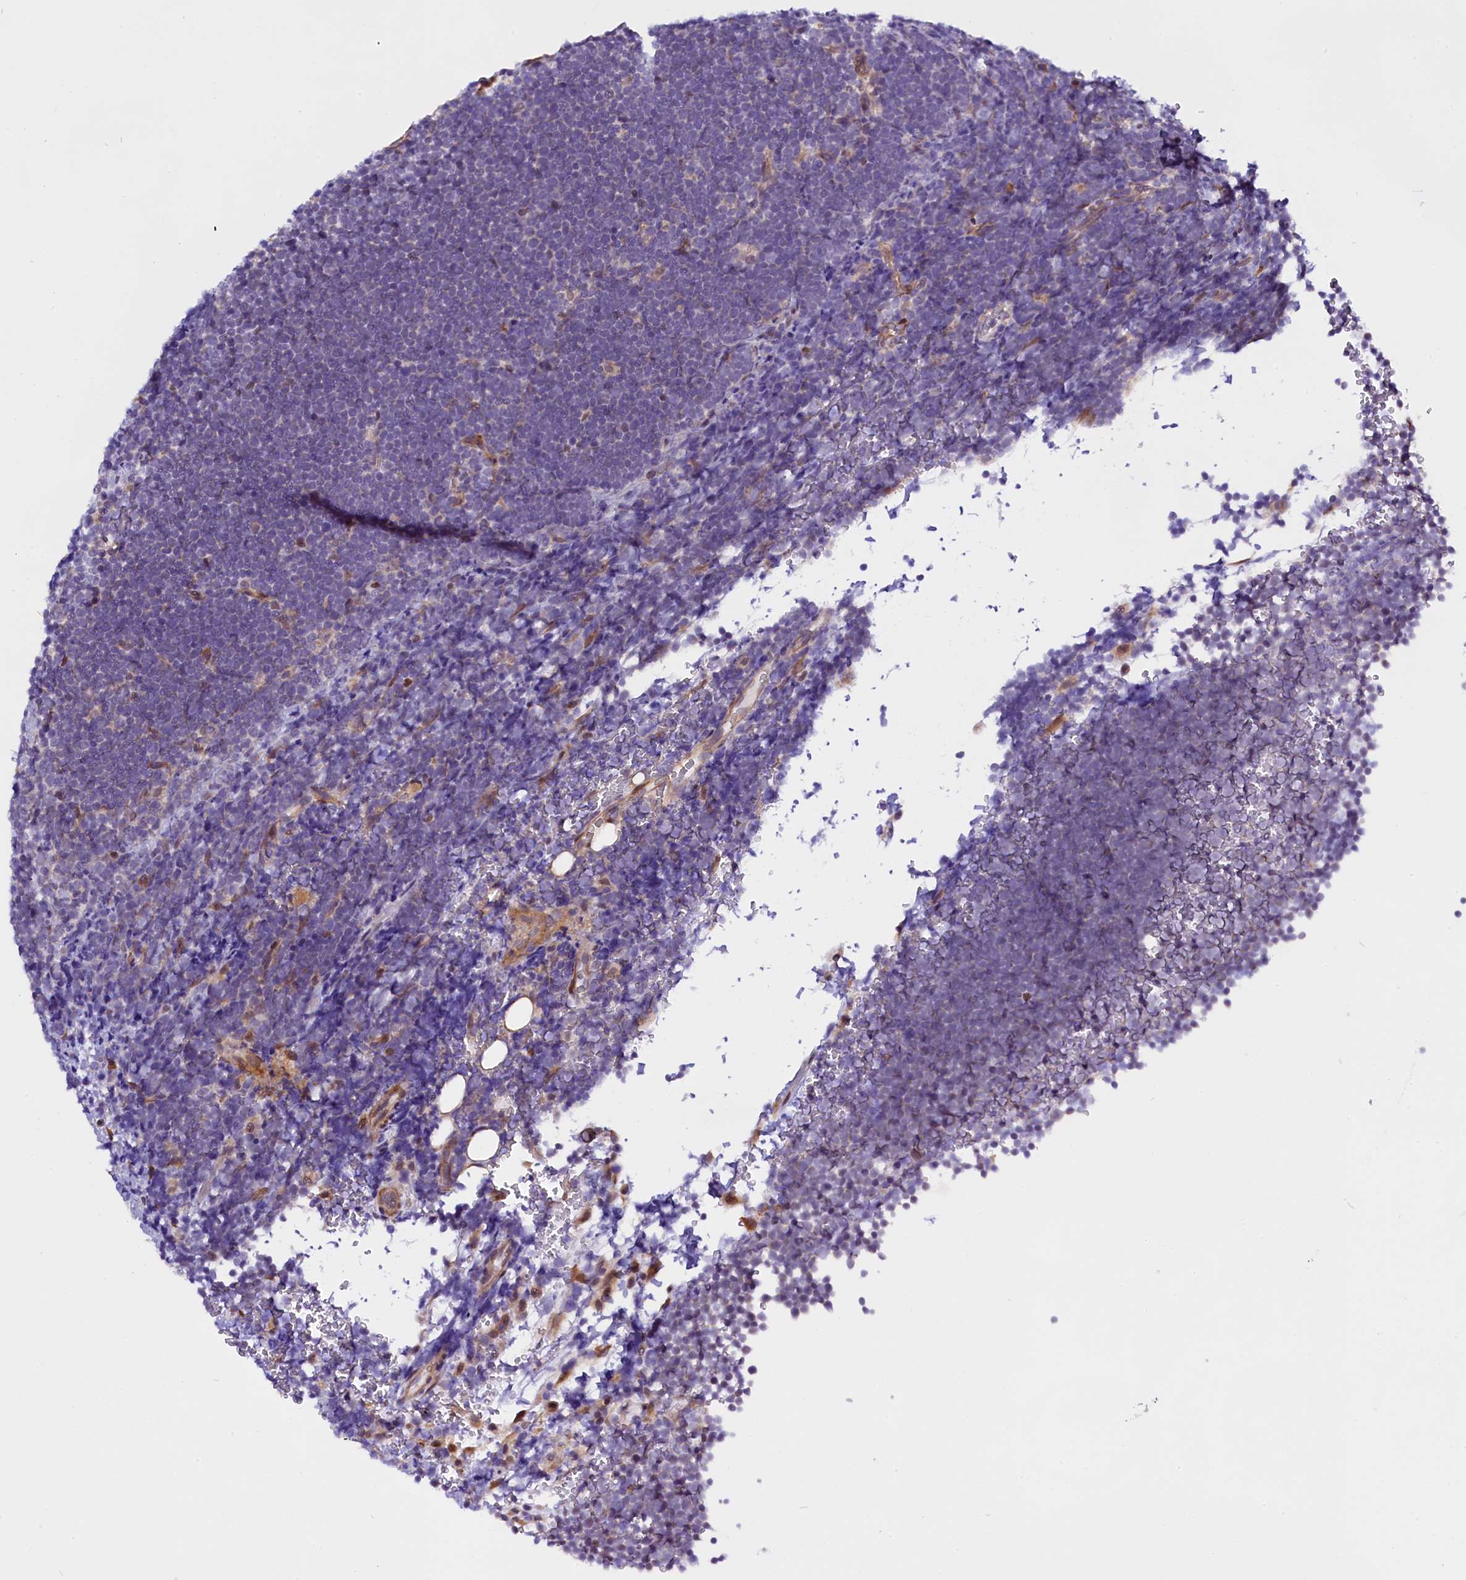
{"staining": {"intensity": "negative", "quantity": "none", "location": "none"}, "tissue": "lymphoma", "cell_type": "Tumor cells", "image_type": "cancer", "snomed": [{"axis": "morphology", "description": "Malignant lymphoma, non-Hodgkin's type, High grade"}, {"axis": "topography", "description": "Lymph node"}], "caption": "DAB (3,3'-diaminobenzidine) immunohistochemical staining of human lymphoma exhibits no significant expression in tumor cells.", "gene": "UACA", "patient": {"sex": "male", "age": 13}}